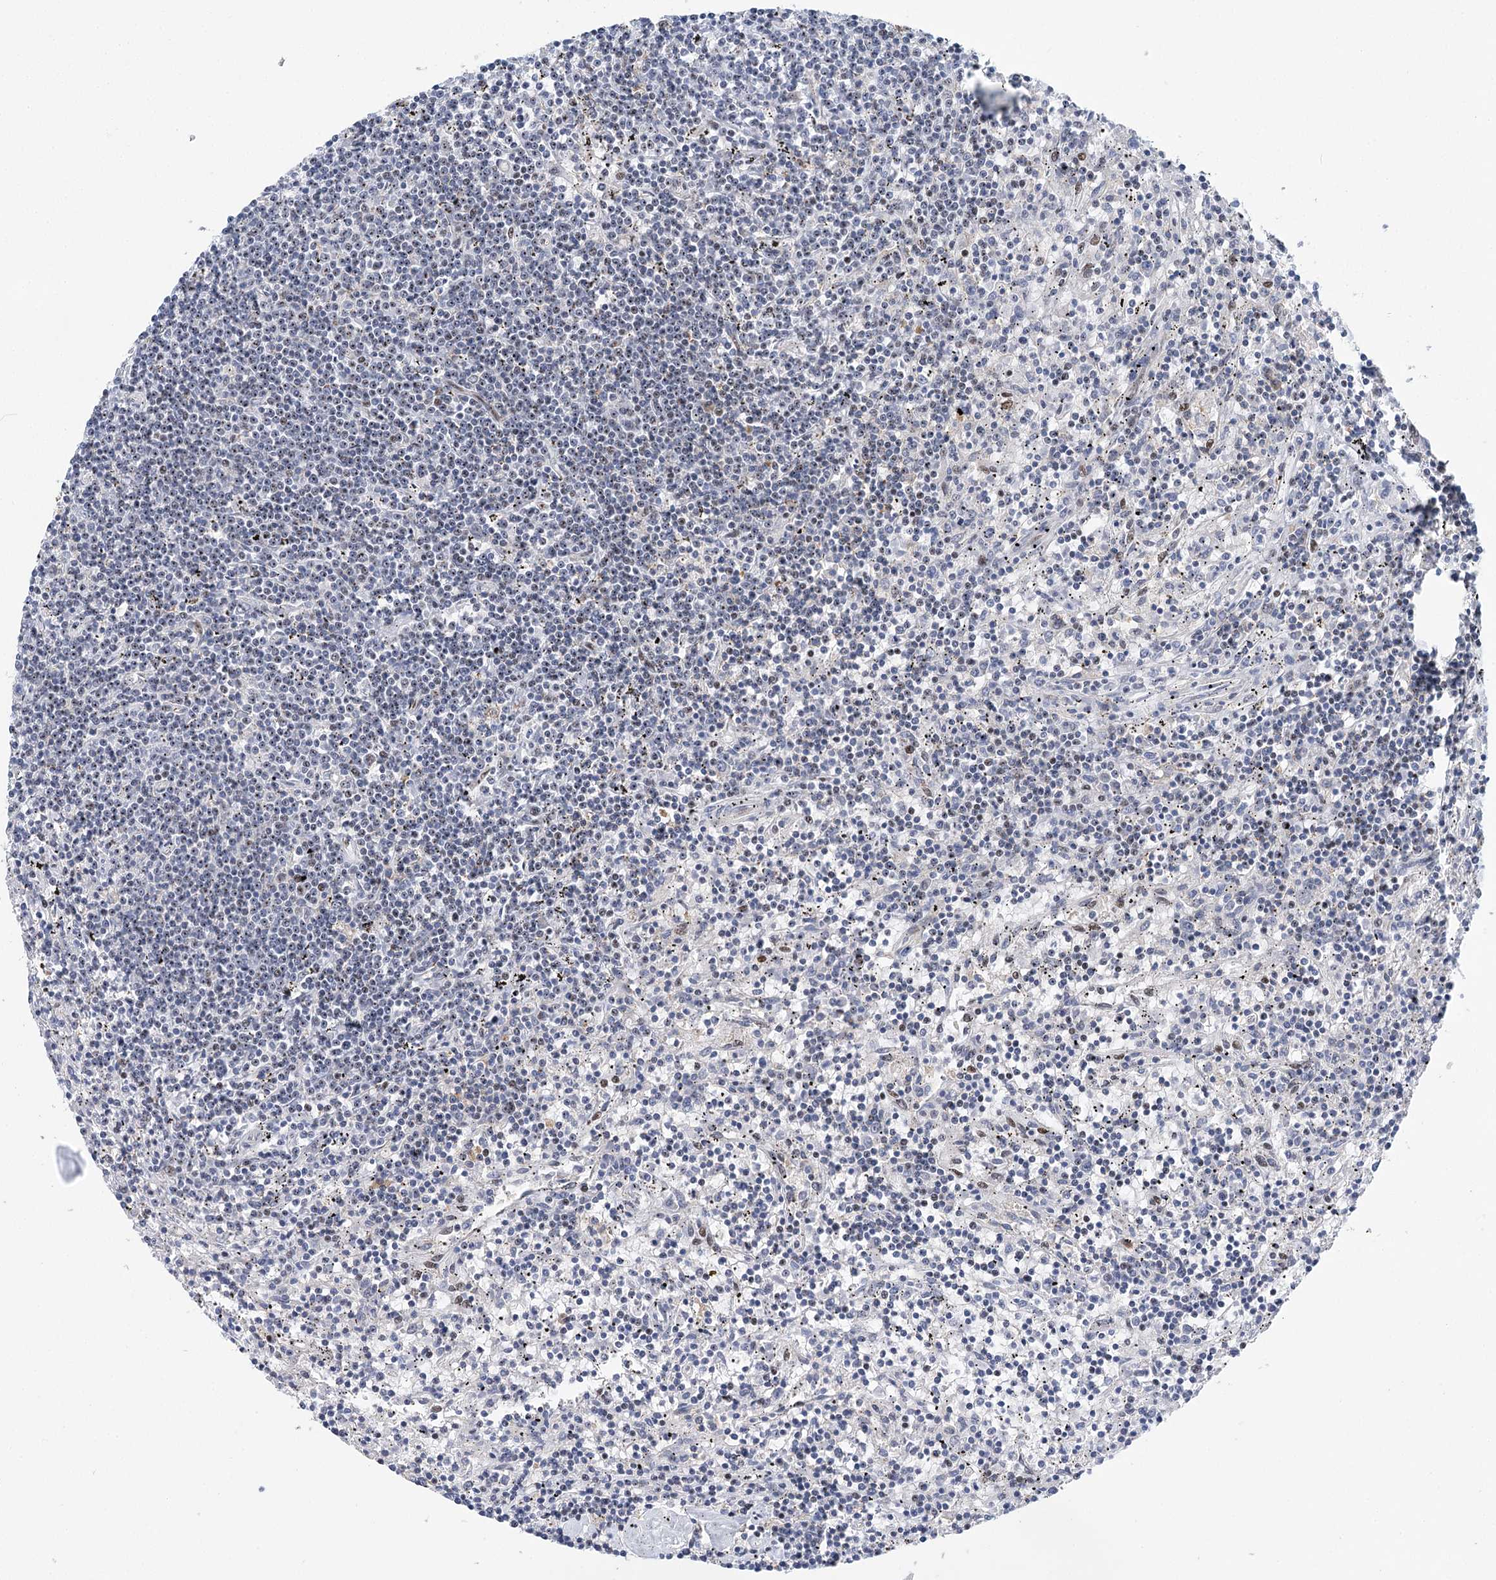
{"staining": {"intensity": "weak", "quantity": ">75%", "location": "nuclear"}, "tissue": "lymphoma", "cell_type": "Tumor cells", "image_type": "cancer", "snomed": [{"axis": "morphology", "description": "Malignant lymphoma, non-Hodgkin's type, Low grade"}, {"axis": "topography", "description": "Spleen"}], "caption": "Human malignant lymphoma, non-Hodgkin's type (low-grade) stained with a protein marker exhibits weak staining in tumor cells.", "gene": "CAMTA1", "patient": {"sex": "male", "age": 76}}